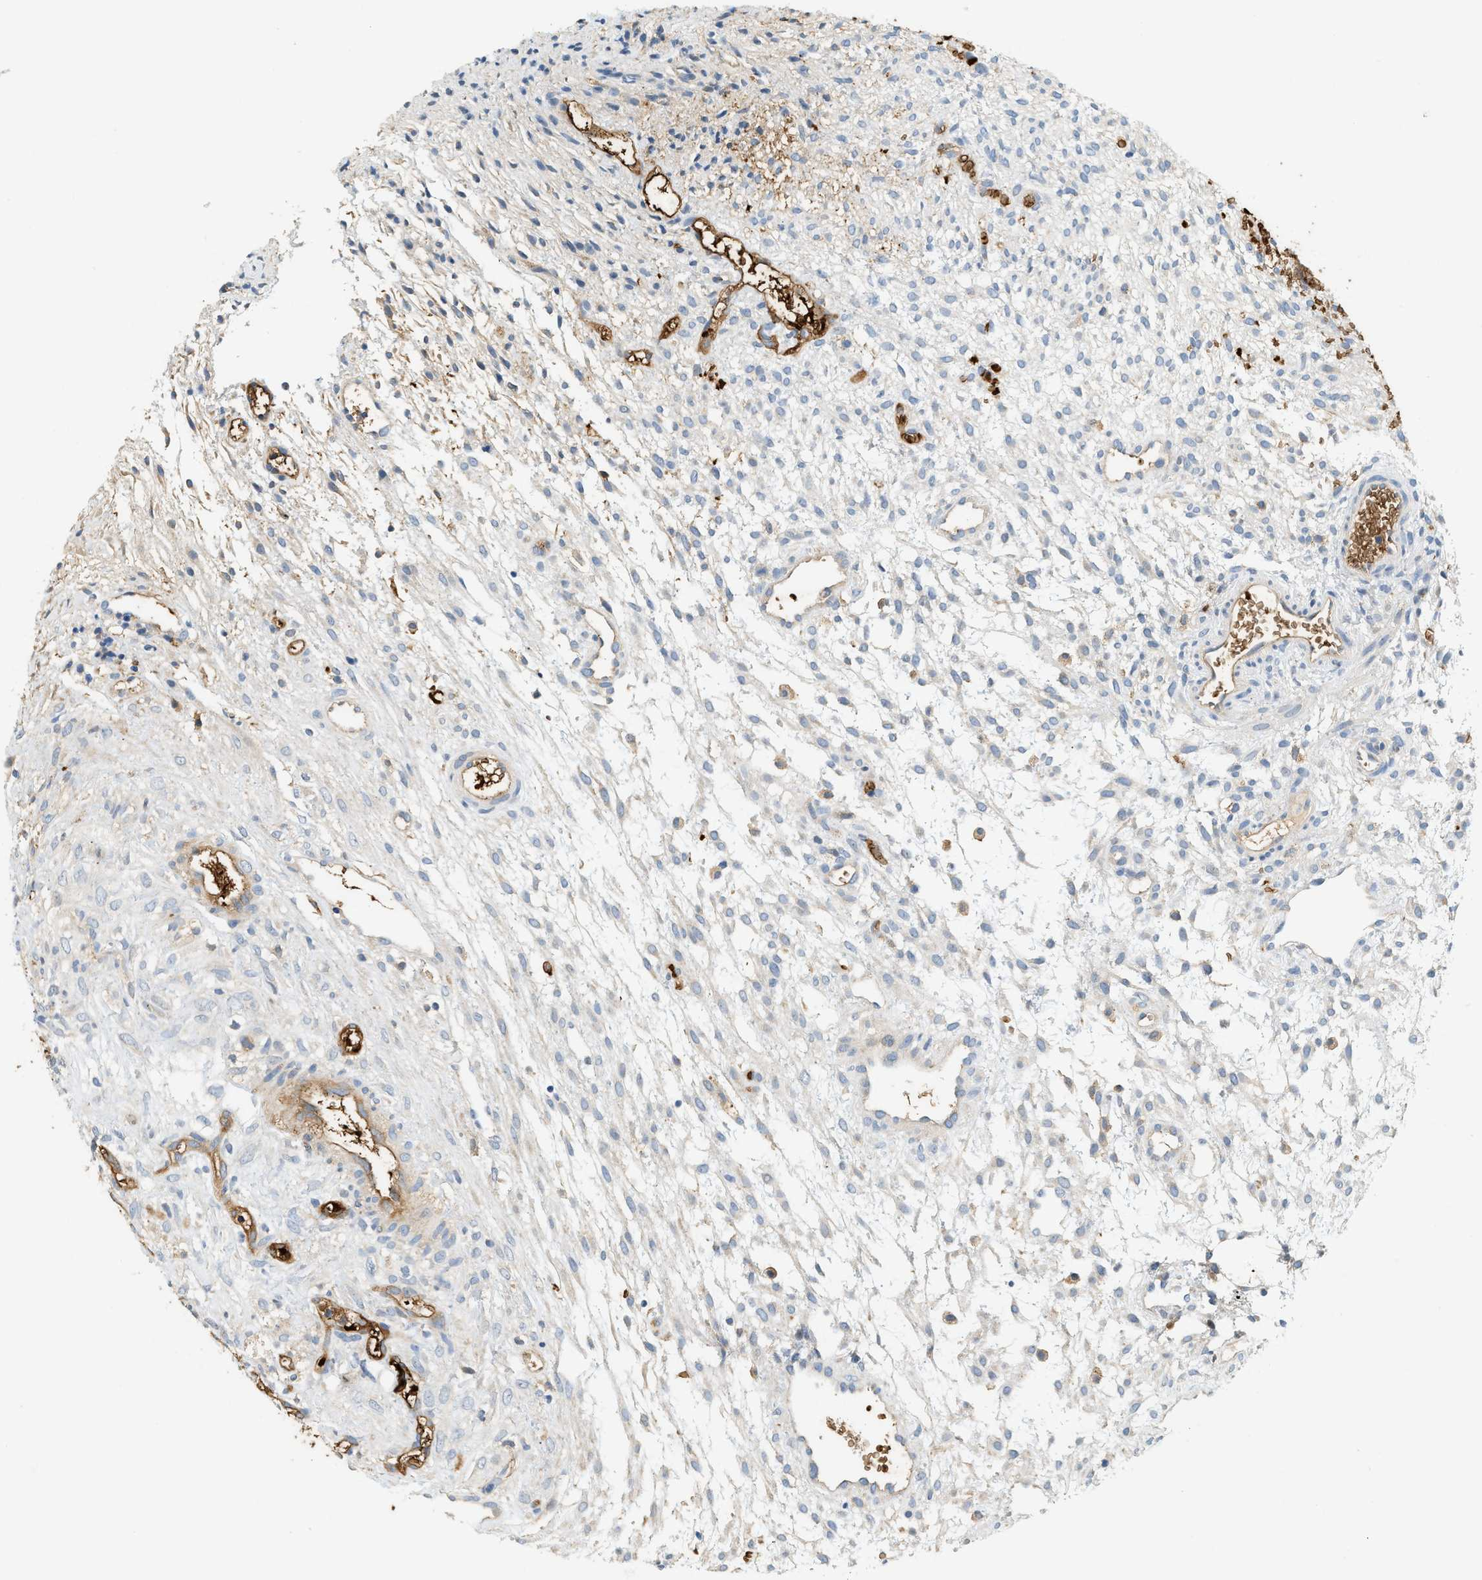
{"staining": {"intensity": "negative", "quantity": "none", "location": "none"}, "tissue": "ovary", "cell_type": "Ovarian stroma cells", "image_type": "normal", "snomed": [{"axis": "morphology", "description": "Normal tissue, NOS"}, {"axis": "morphology", "description": "Cyst, NOS"}, {"axis": "topography", "description": "Ovary"}], "caption": "IHC histopathology image of normal human ovary stained for a protein (brown), which reveals no positivity in ovarian stroma cells. (Stains: DAB (3,3'-diaminobenzidine) immunohistochemistry (IHC) with hematoxylin counter stain, Microscopy: brightfield microscopy at high magnification).", "gene": "CYTH2", "patient": {"sex": "female", "age": 18}}